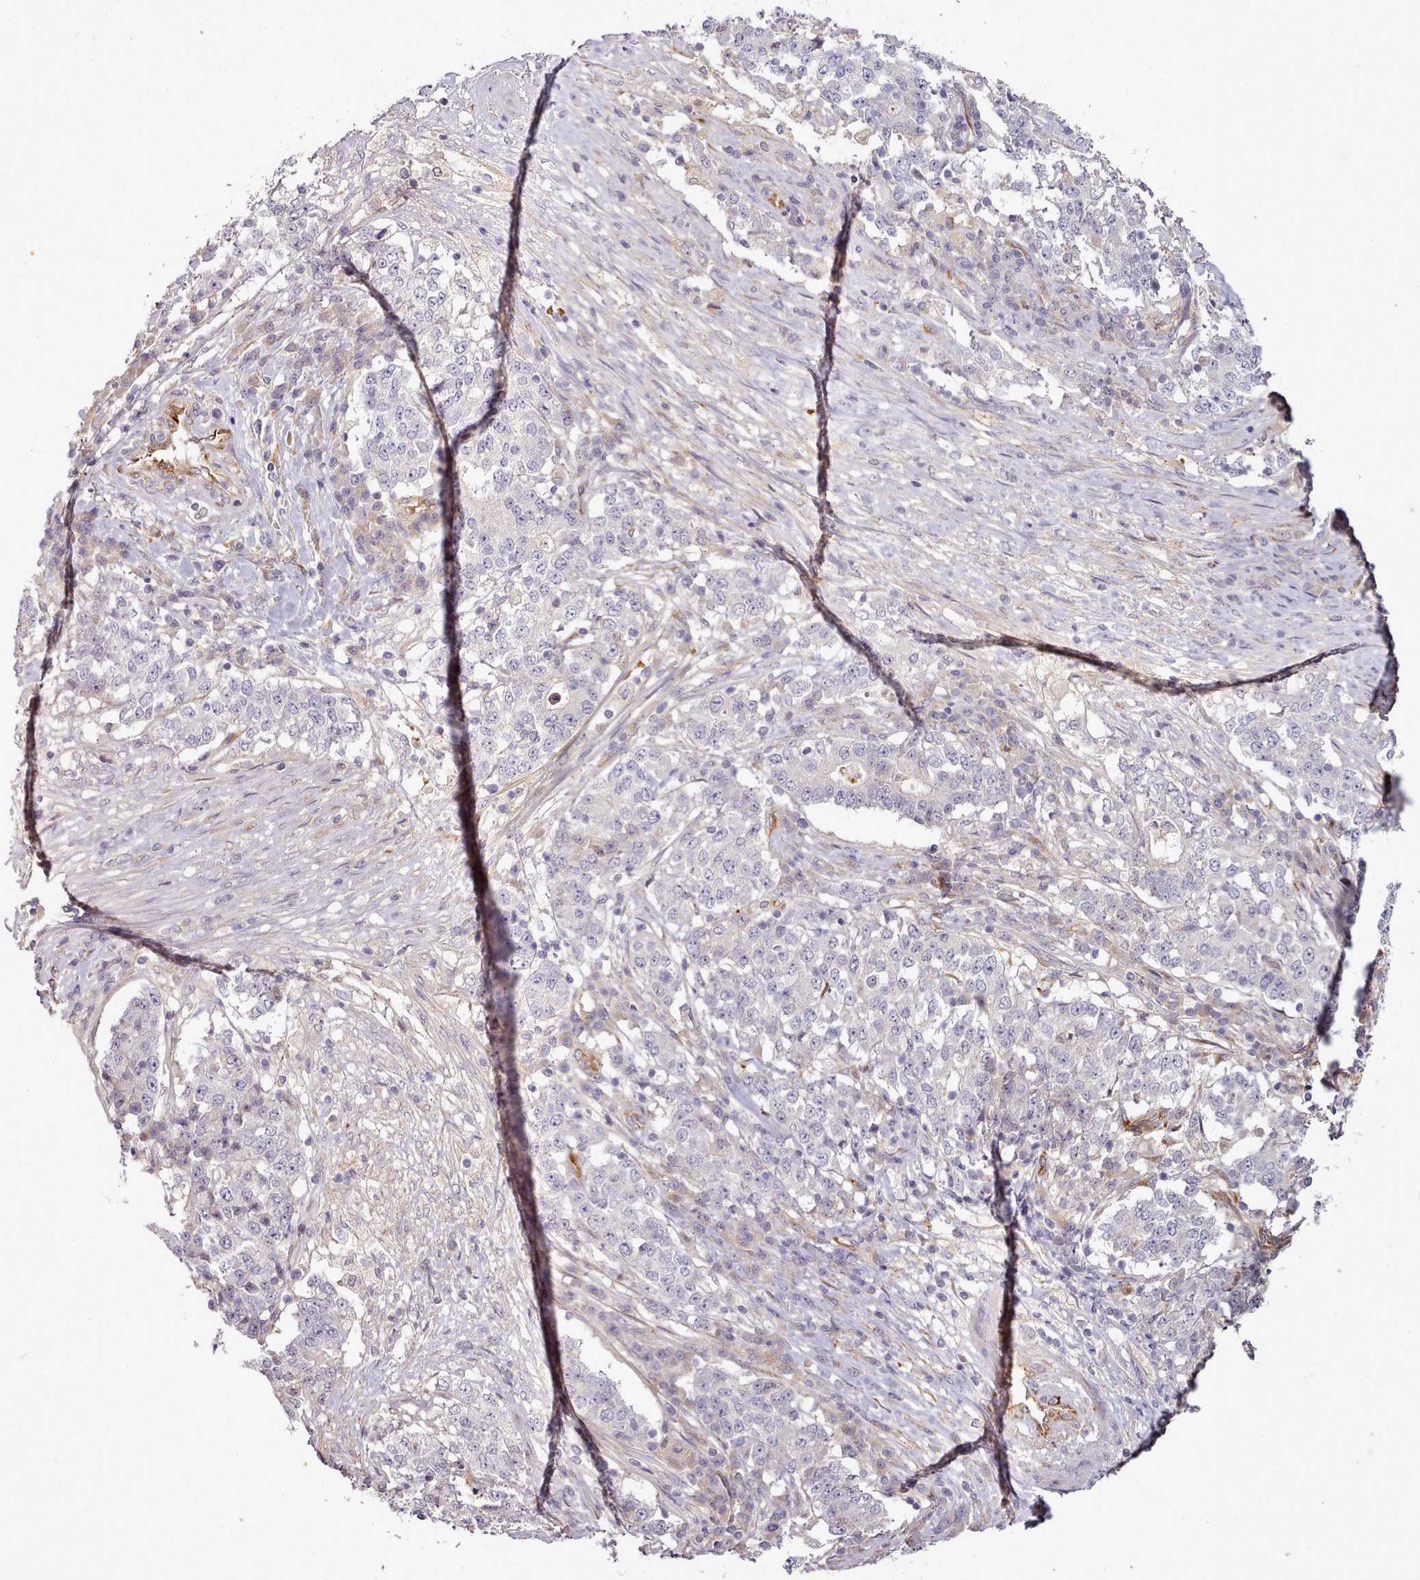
{"staining": {"intensity": "negative", "quantity": "none", "location": "none"}, "tissue": "stomach cancer", "cell_type": "Tumor cells", "image_type": "cancer", "snomed": [{"axis": "morphology", "description": "Adenocarcinoma, NOS"}, {"axis": "topography", "description": "Stomach"}], "caption": "Immunohistochemistry (IHC) of human stomach cancer demonstrates no expression in tumor cells. Brightfield microscopy of immunohistochemistry (IHC) stained with DAB (3,3'-diaminobenzidine) (brown) and hematoxylin (blue), captured at high magnification.", "gene": "C1QTNF5", "patient": {"sex": "male", "age": 59}}